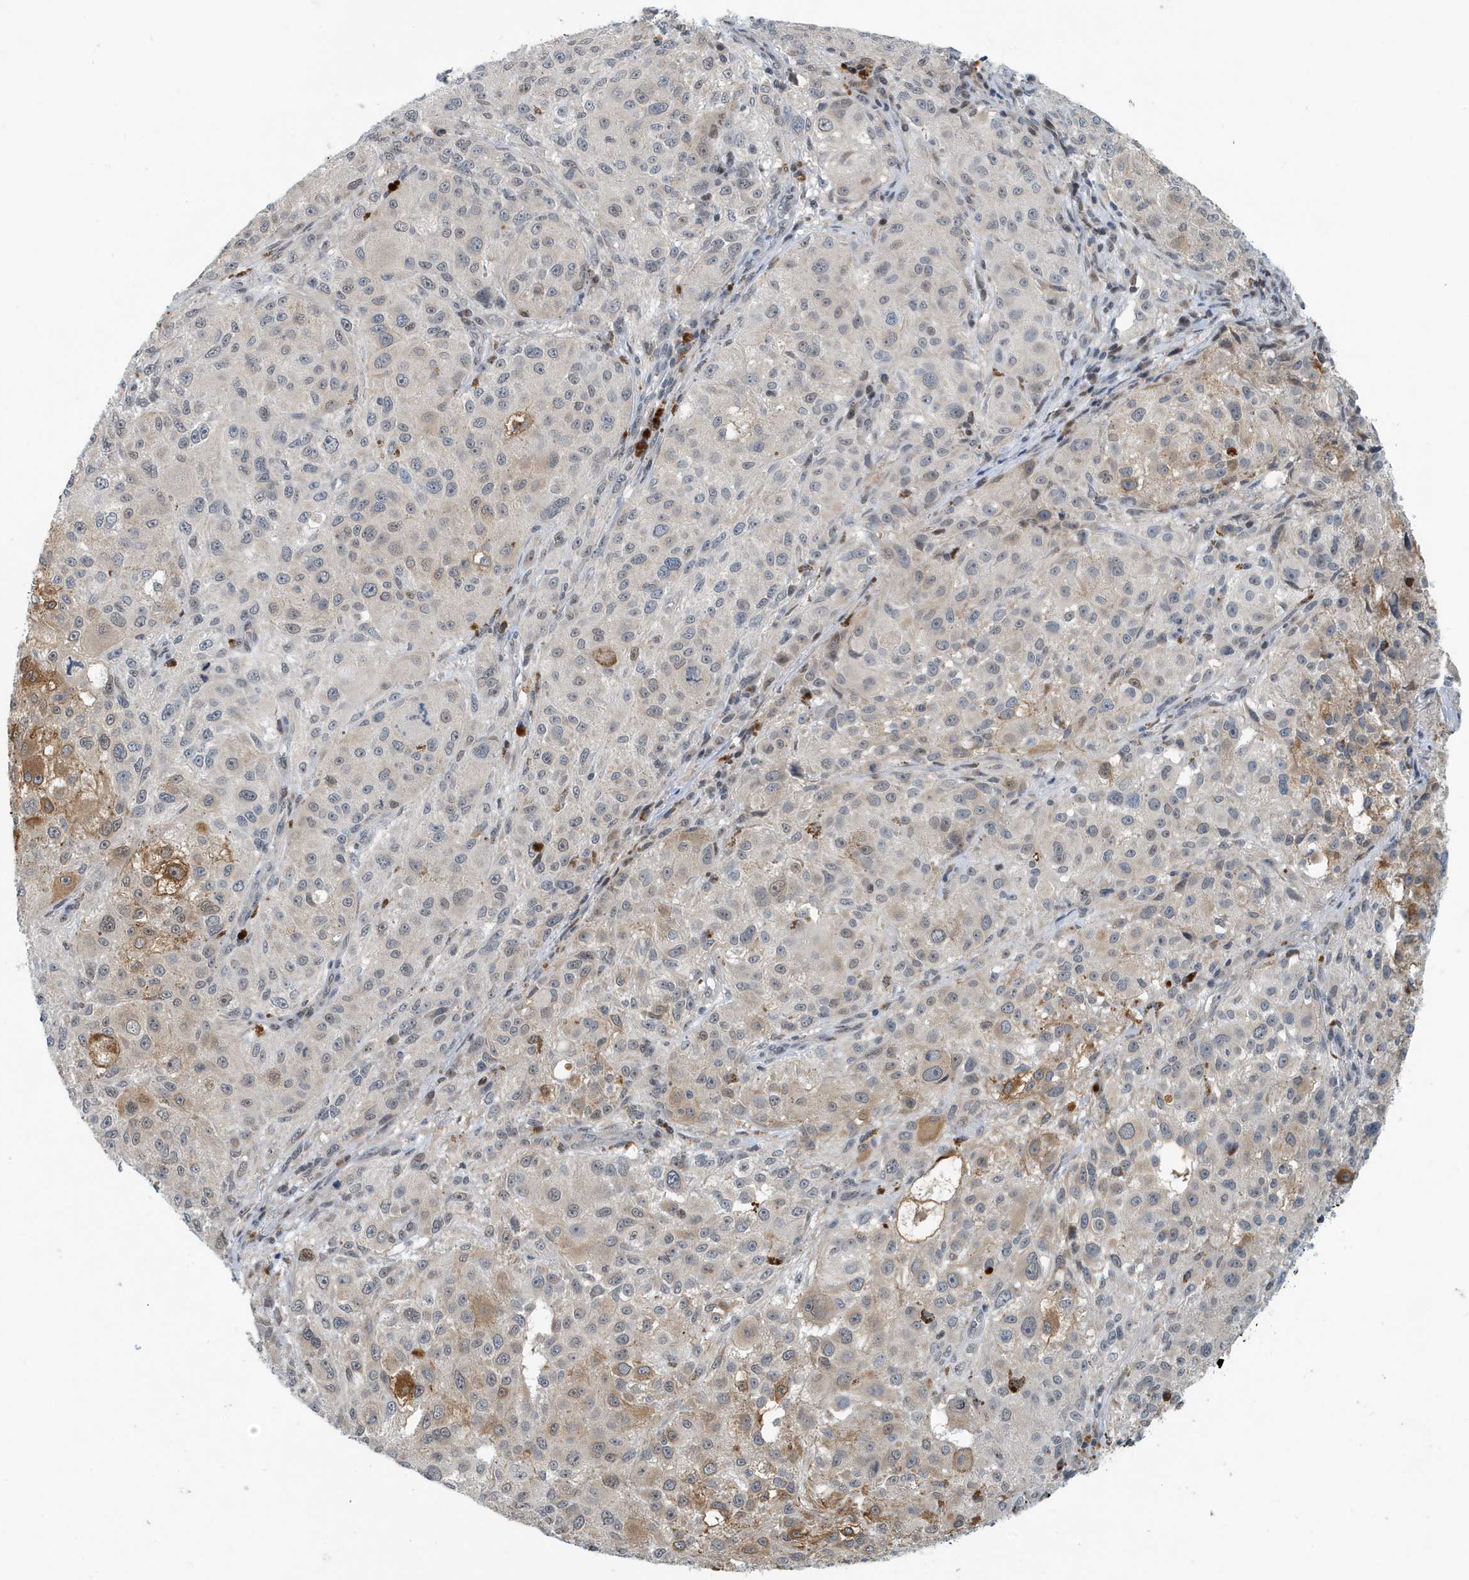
{"staining": {"intensity": "moderate", "quantity": "<25%", "location": "cytoplasmic/membranous,nuclear"}, "tissue": "melanoma", "cell_type": "Tumor cells", "image_type": "cancer", "snomed": [{"axis": "morphology", "description": "Necrosis, NOS"}, {"axis": "morphology", "description": "Malignant melanoma, NOS"}, {"axis": "topography", "description": "Skin"}], "caption": "Malignant melanoma stained with a protein marker shows moderate staining in tumor cells.", "gene": "KIF15", "patient": {"sex": "female", "age": 87}}